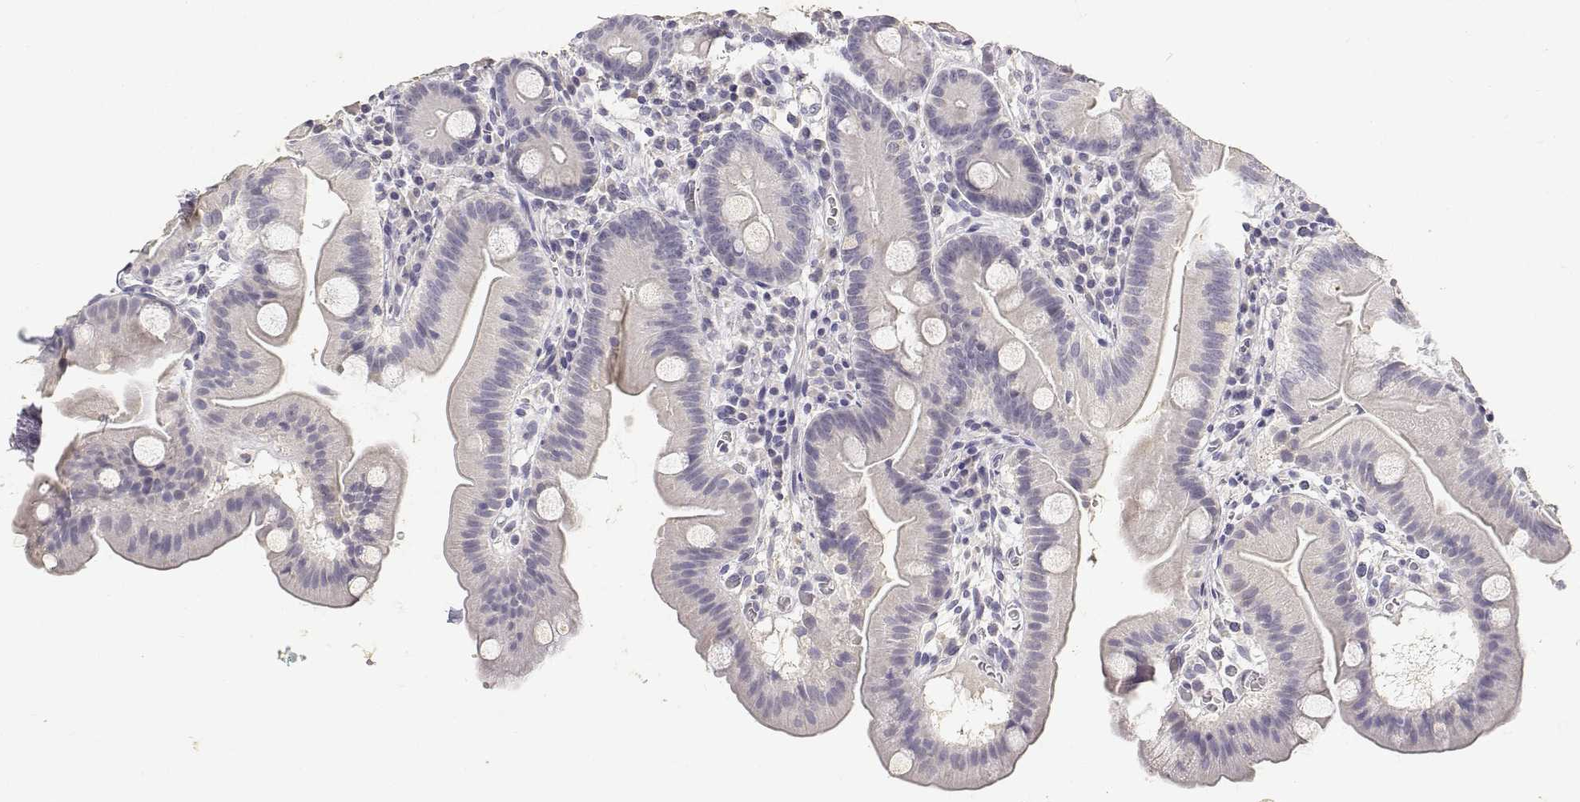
{"staining": {"intensity": "negative", "quantity": "none", "location": "none"}, "tissue": "duodenum", "cell_type": "Glandular cells", "image_type": "normal", "snomed": [{"axis": "morphology", "description": "Normal tissue, NOS"}, {"axis": "topography", "description": "Duodenum"}], "caption": "IHC histopathology image of unremarkable duodenum: duodenum stained with DAB reveals no significant protein positivity in glandular cells.", "gene": "PAEP", "patient": {"sex": "male", "age": 59}}